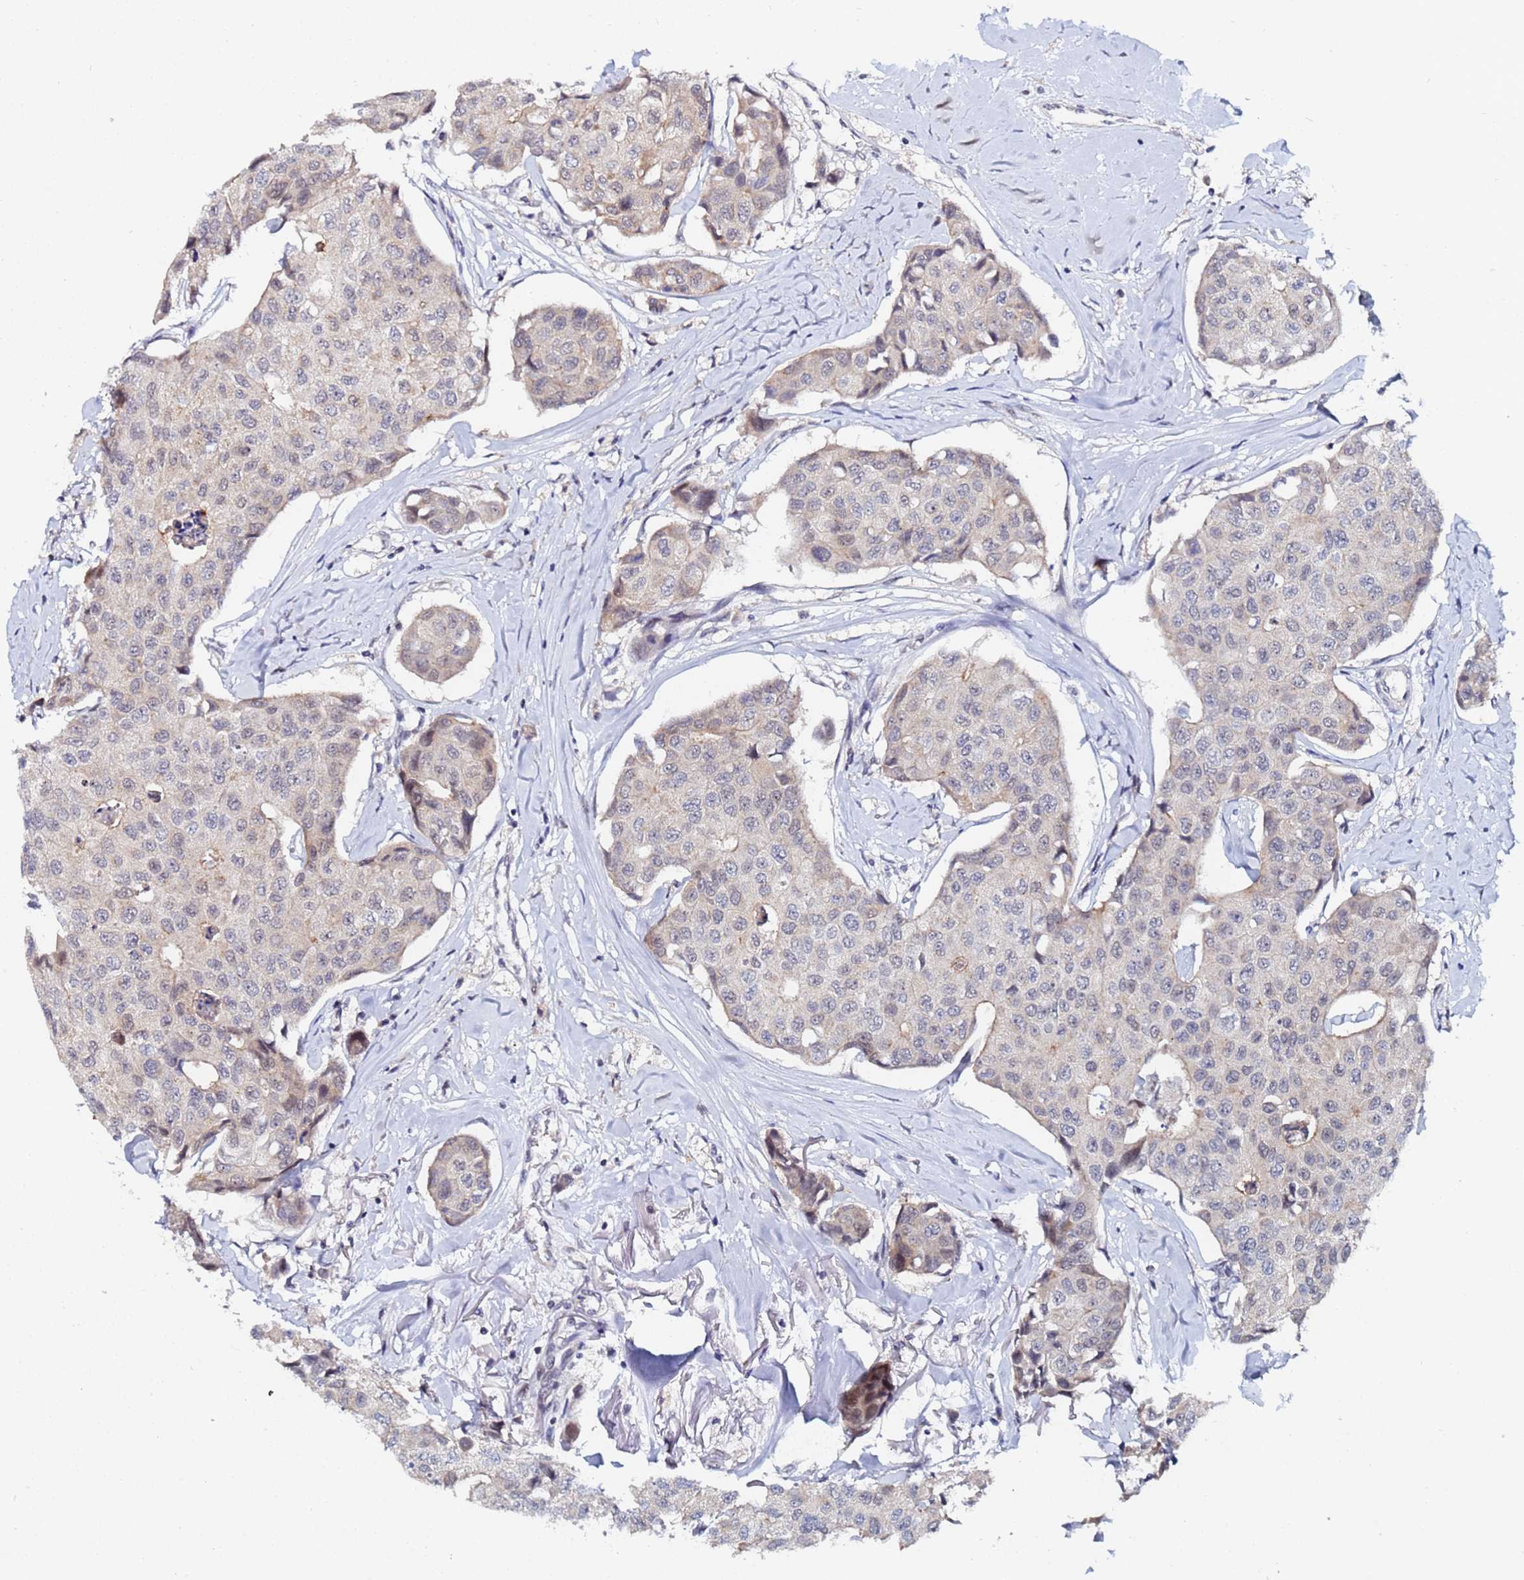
{"staining": {"intensity": "weak", "quantity": "25%-75%", "location": "cytoplasmic/membranous"}, "tissue": "breast cancer", "cell_type": "Tumor cells", "image_type": "cancer", "snomed": [{"axis": "morphology", "description": "Duct carcinoma"}, {"axis": "topography", "description": "Breast"}], "caption": "The immunohistochemical stain labels weak cytoplasmic/membranous expression in tumor cells of breast invasive ductal carcinoma tissue. The staining is performed using DAB brown chromogen to label protein expression. The nuclei are counter-stained blue using hematoxylin.", "gene": "MTCL1", "patient": {"sex": "female", "age": 80}}